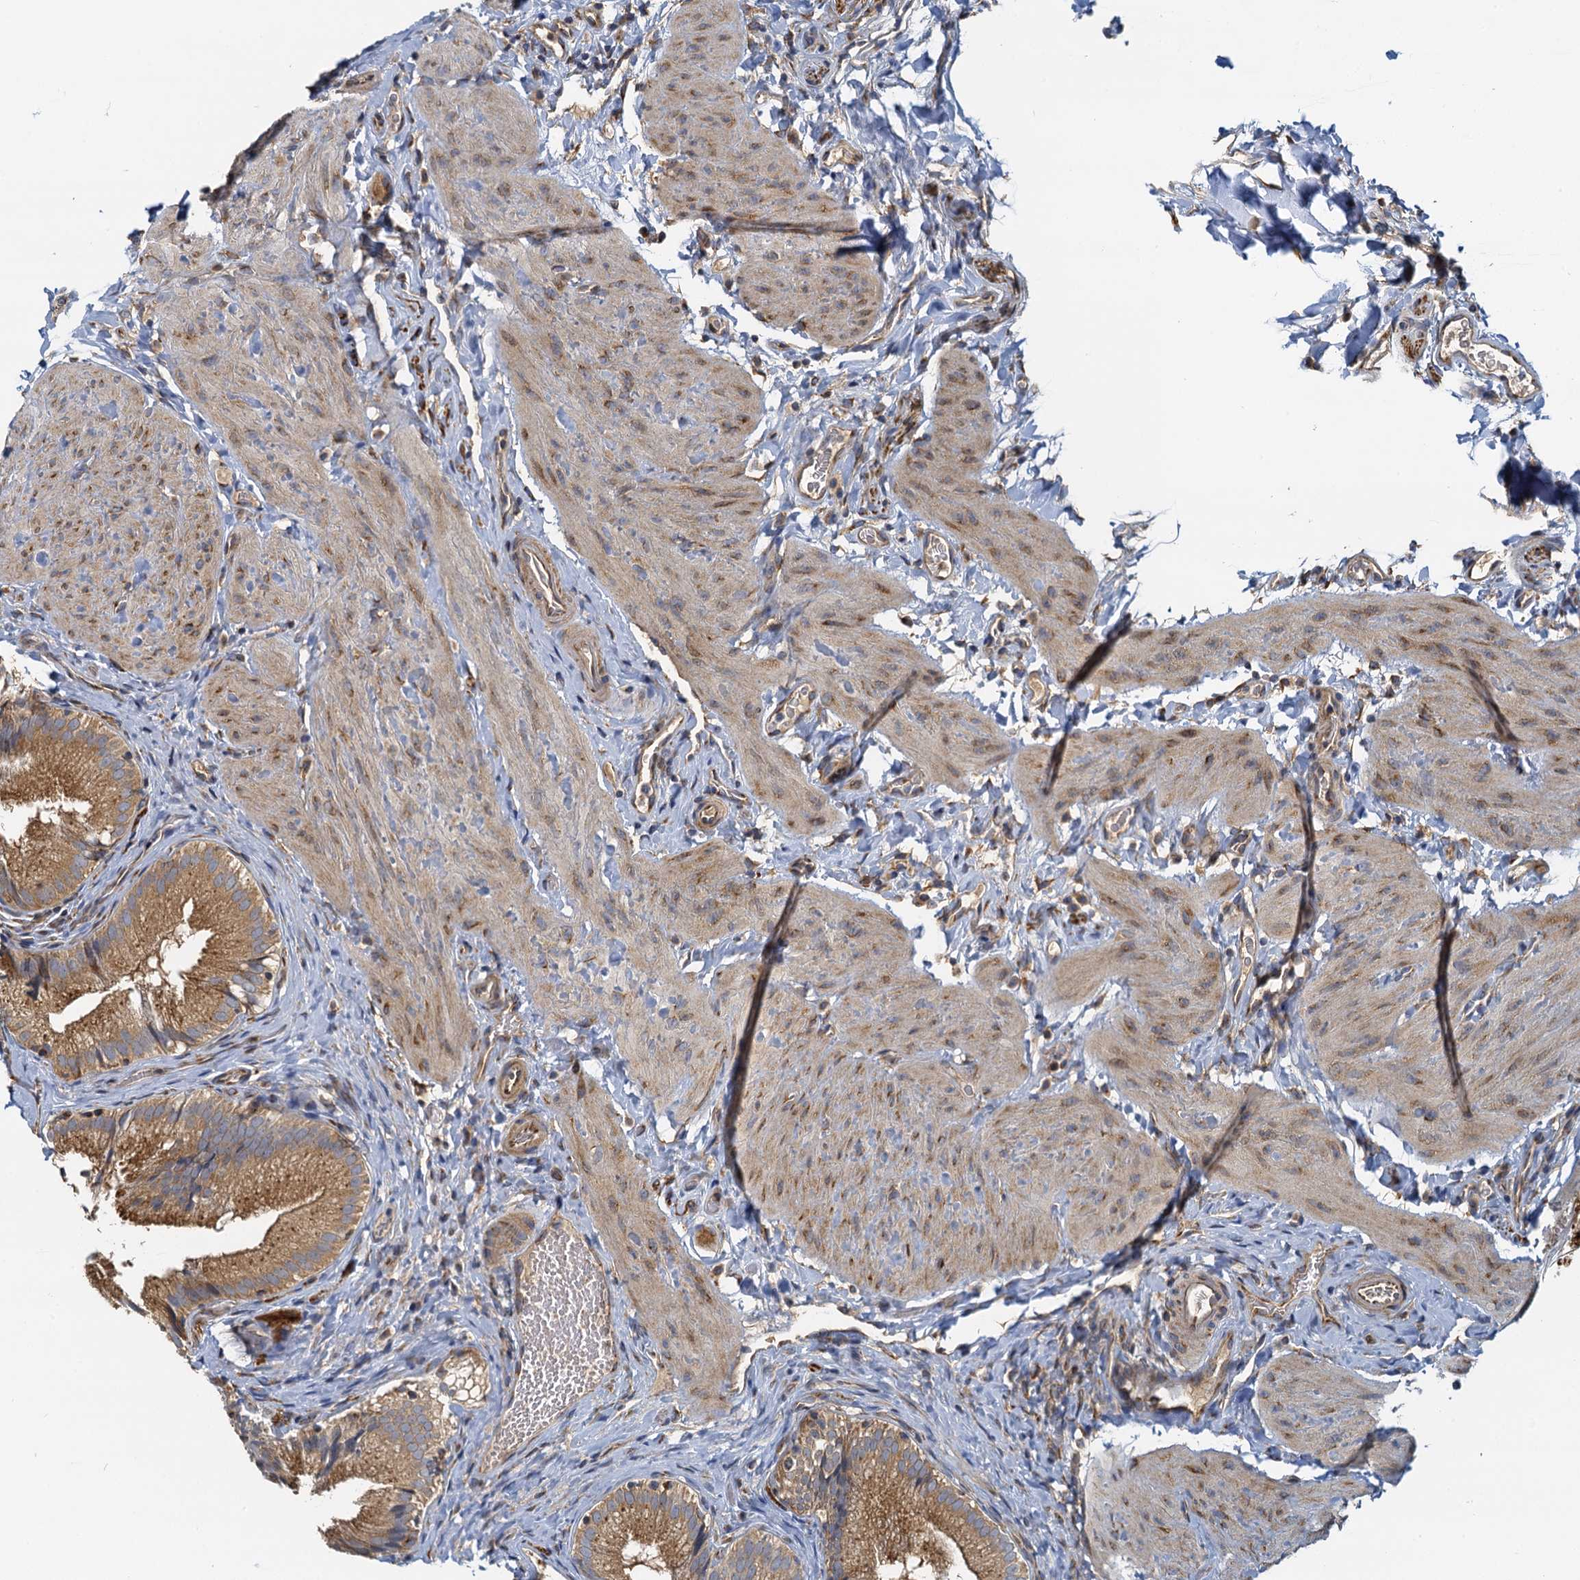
{"staining": {"intensity": "moderate", "quantity": ">75%", "location": "cytoplasmic/membranous"}, "tissue": "gallbladder", "cell_type": "Glandular cells", "image_type": "normal", "snomed": [{"axis": "morphology", "description": "Normal tissue, NOS"}, {"axis": "topography", "description": "Gallbladder"}], "caption": "IHC of benign human gallbladder demonstrates medium levels of moderate cytoplasmic/membranous positivity in about >75% of glandular cells.", "gene": "NKAPD1", "patient": {"sex": "female", "age": 30}}